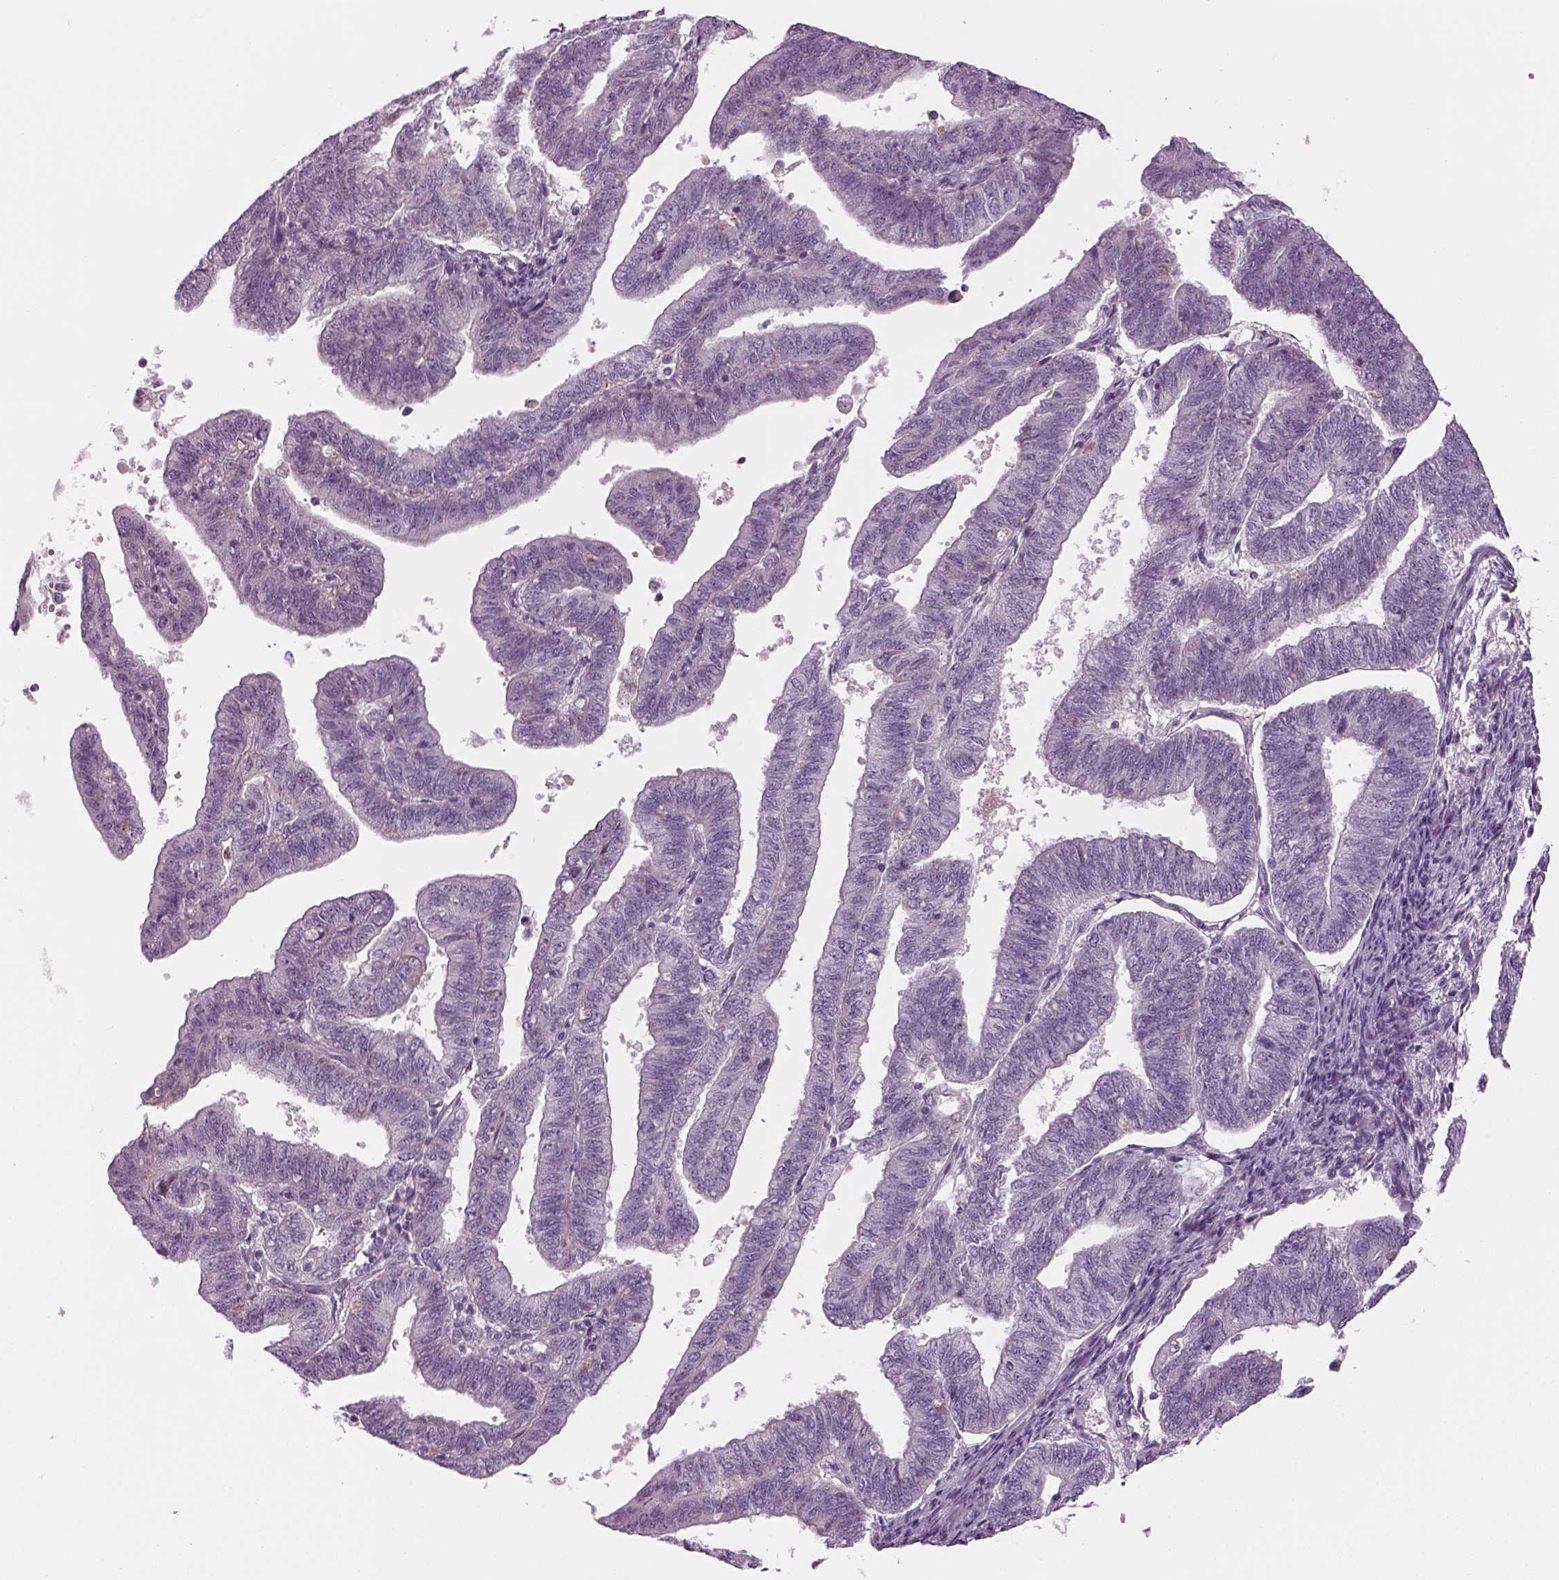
{"staining": {"intensity": "negative", "quantity": "none", "location": "none"}, "tissue": "endometrial cancer", "cell_type": "Tumor cells", "image_type": "cancer", "snomed": [{"axis": "morphology", "description": "Adenocarcinoma, NOS"}, {"axis": "topography", "description": "Endometrium"}], "caption": "An immunohistochemistry (IHC) image of endometrial adenocarcinoma is shown. There is no staining in tumor cells of endometrial adenocarcinoma.", "gene": "LRRIQ3", "patient": {"sex": "female", "age": 82}}